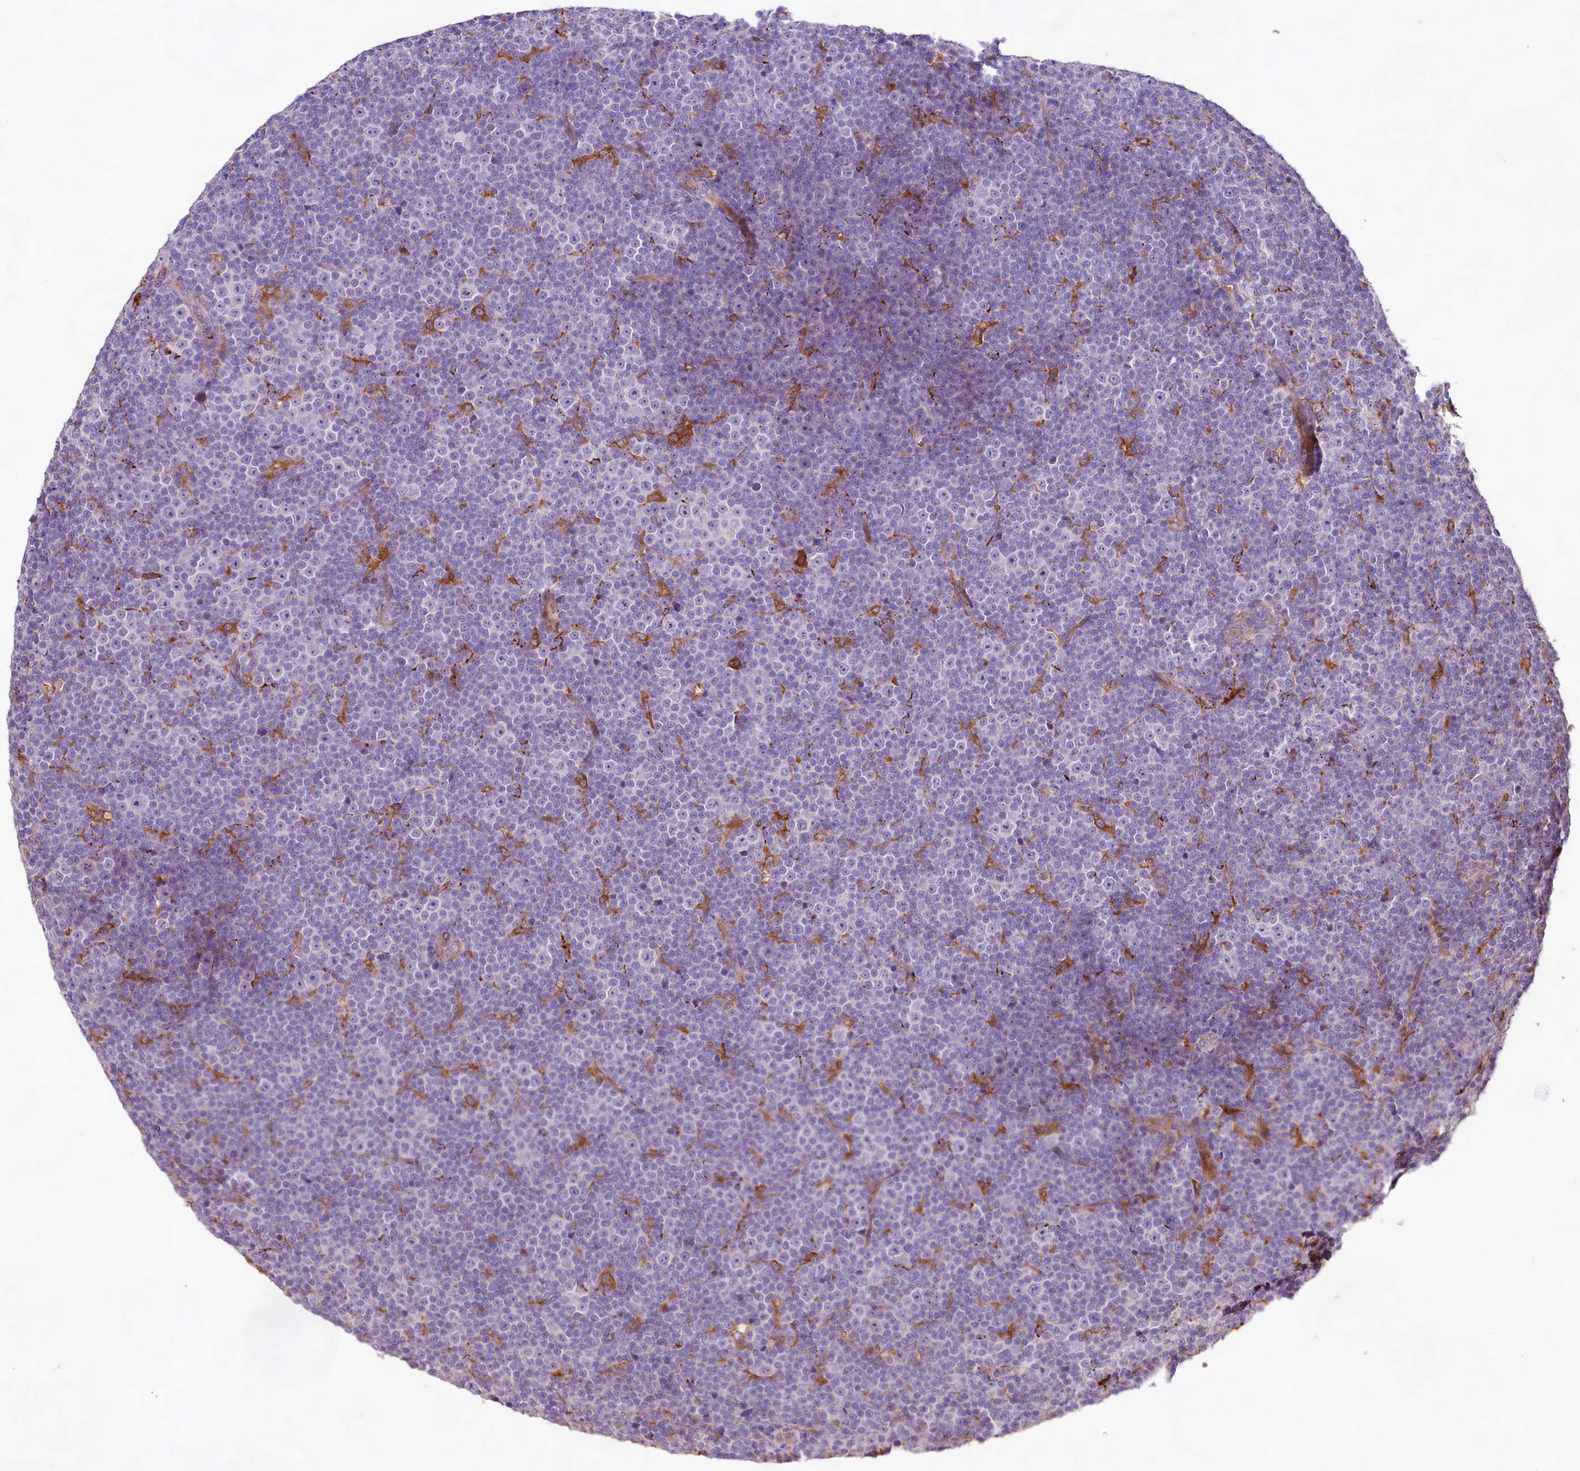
{"staining": {"intensity": "negative", "quantity": "none", "location": "none"}, "tissue": "lymphoma", "cell_type": "Tumor cells", "image_type": "cancer", "snomed": [{"axis": "morphology", "description": "Malignant lymphoma, non-Hodgkin's type, Low grade"}, {"axis": "topography", "description": "Lymph node"}], "caption": "Human lymphoma stained for a protein using IHC exhibits no positivity in tumor cells.", "gene": "DMXL2", "patient": {"sex": "female", "age": 67}}